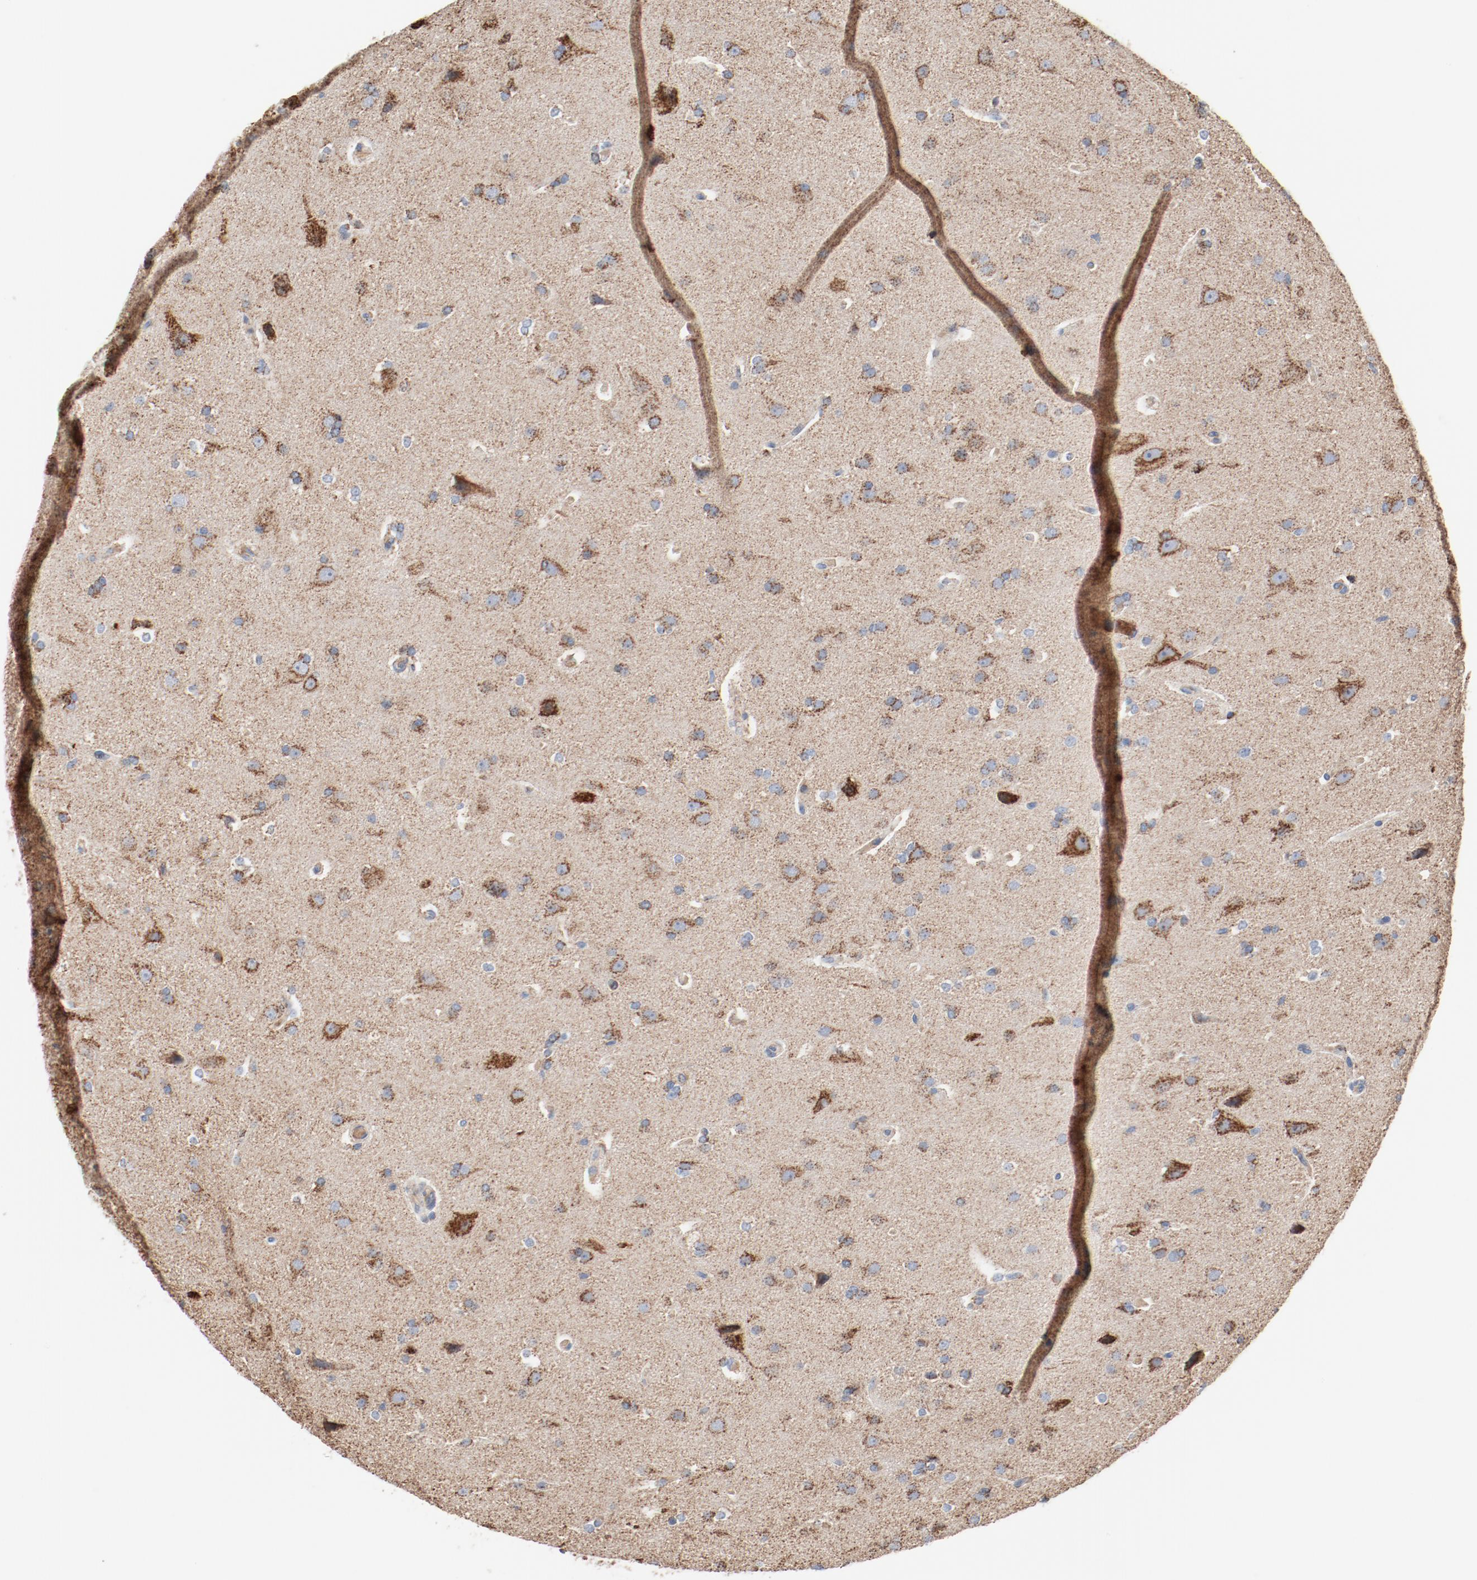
{"staining": {"intensity": "moderate", "quantity": "25%-75%", "location": "cytoplasmic/membranous"}, "tissue": "glioma", "cell_type": "Tumor cells", "image_type": "cancer", "snomed": [{"axis": "morphology", "description": "Glioma, malignant, Low grade"}, {"axis": "topography", "description": "Cerebral cortex"}], "caption": "The photomicrograph exhibits staining of glioma, revealing moderate cytoplasmic/membranous protein expression (brown color) within tumor cells.", "gene": "NDUFB8", "patient": {"sex": "female", "age": 47}}